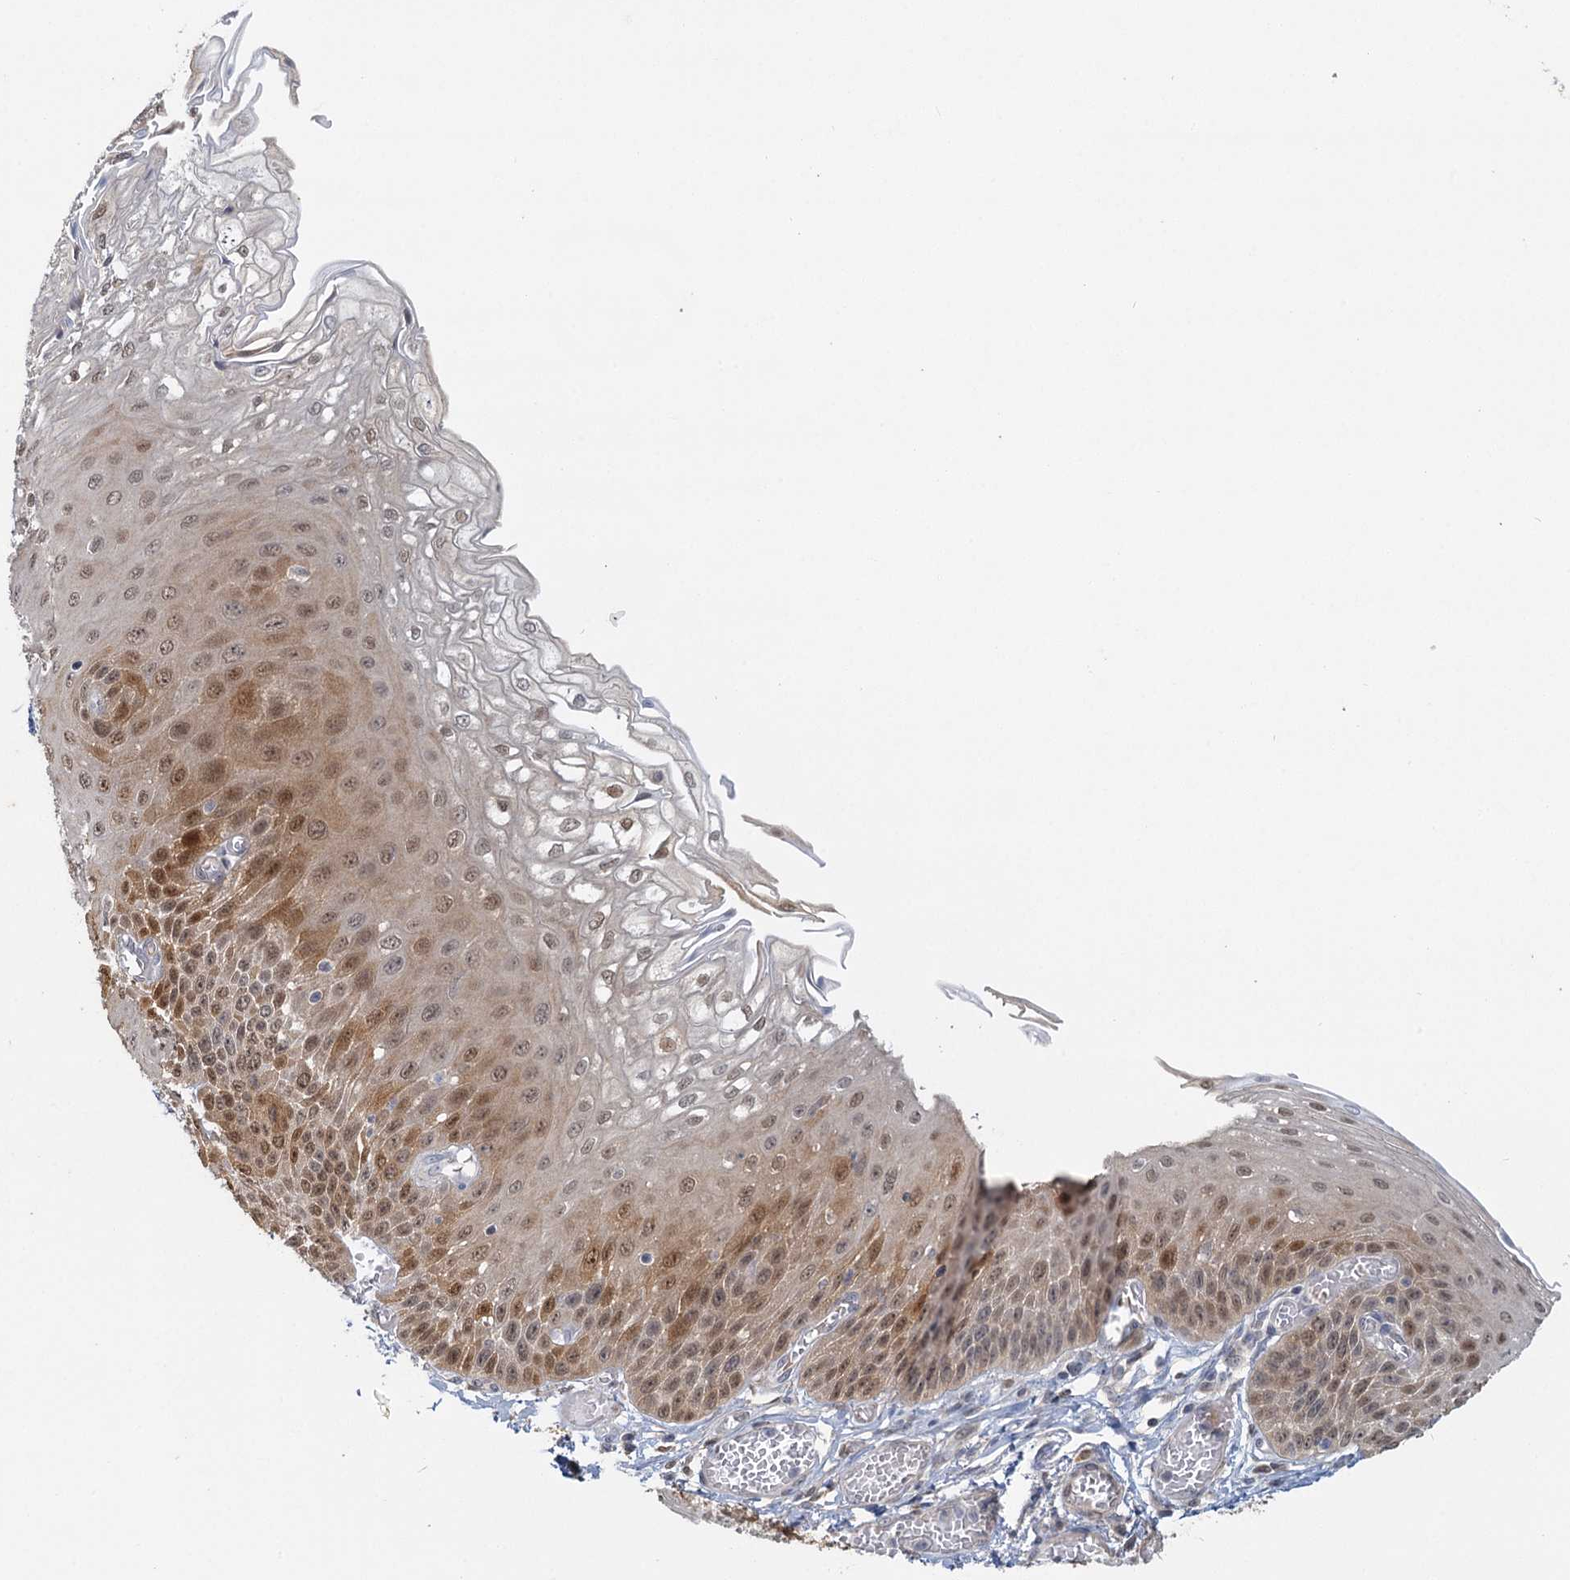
{"staining": {"intensity": "moderate", "quantity": ">75%", "location": "cytoplasmic/membranous,nuclear"}, "tissue": "esophagus", "cell_type": "Squamous epithelial cells", "image_type": "normal", "snomed": [{"axis": "morphology", "description": "Normal tissue, NOS"}, {"axis": "topography", "description": "Esophagus"}], "caption": "Protein expression by immunohistochemistry displays moderate cytoplasmic/membranous,nuclear positivity in about >75% of squamous epithelial cells in unremarkable esophagus.", "gene": "MYO7B", "patient": {"sex": "male", "age": 81}}